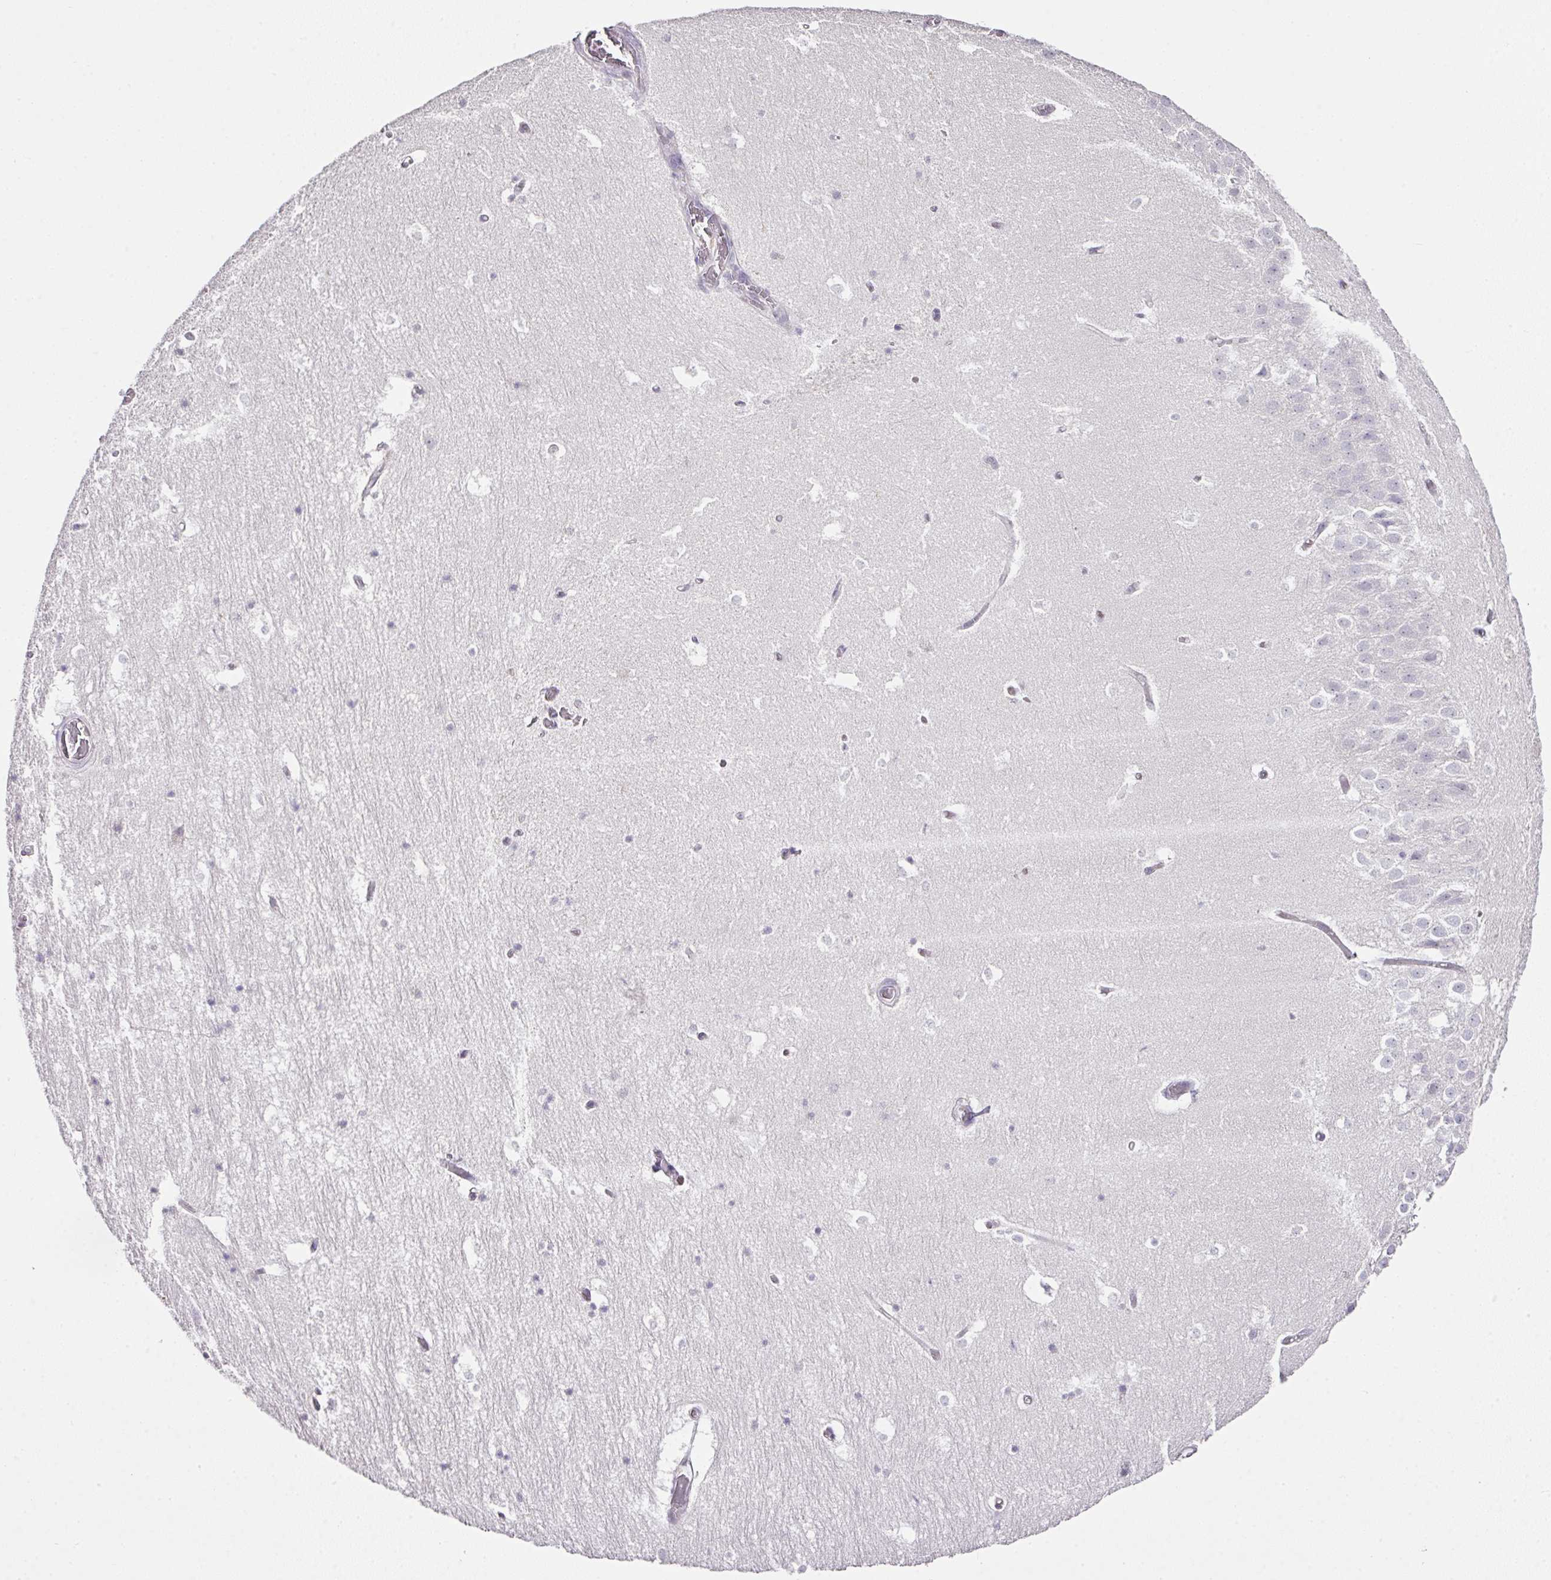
{"staining": {"intensity": "negative", "quantity": "none", "location": "none"}, "tissue": "hippocampus", "cell_type": "Glial cells", "image_type": "normal", "snomed": [{"axis": "morphology", "description": "Normal tissue, NOS"}, {"axis": "topography", "description": "Hippocampus"}], "caption": "High magnification brightfield microscopy of unremarkable hippocampus stained with DAB (brown) and counterstained with hematoxylin (blue): glial cells show no significant staining. (Brightfield microscopy of DAB immunohistochemistry (IHC) at high magnification).", "gene": "FAM32A", "patient": {"sex": "female", "age": 52}}